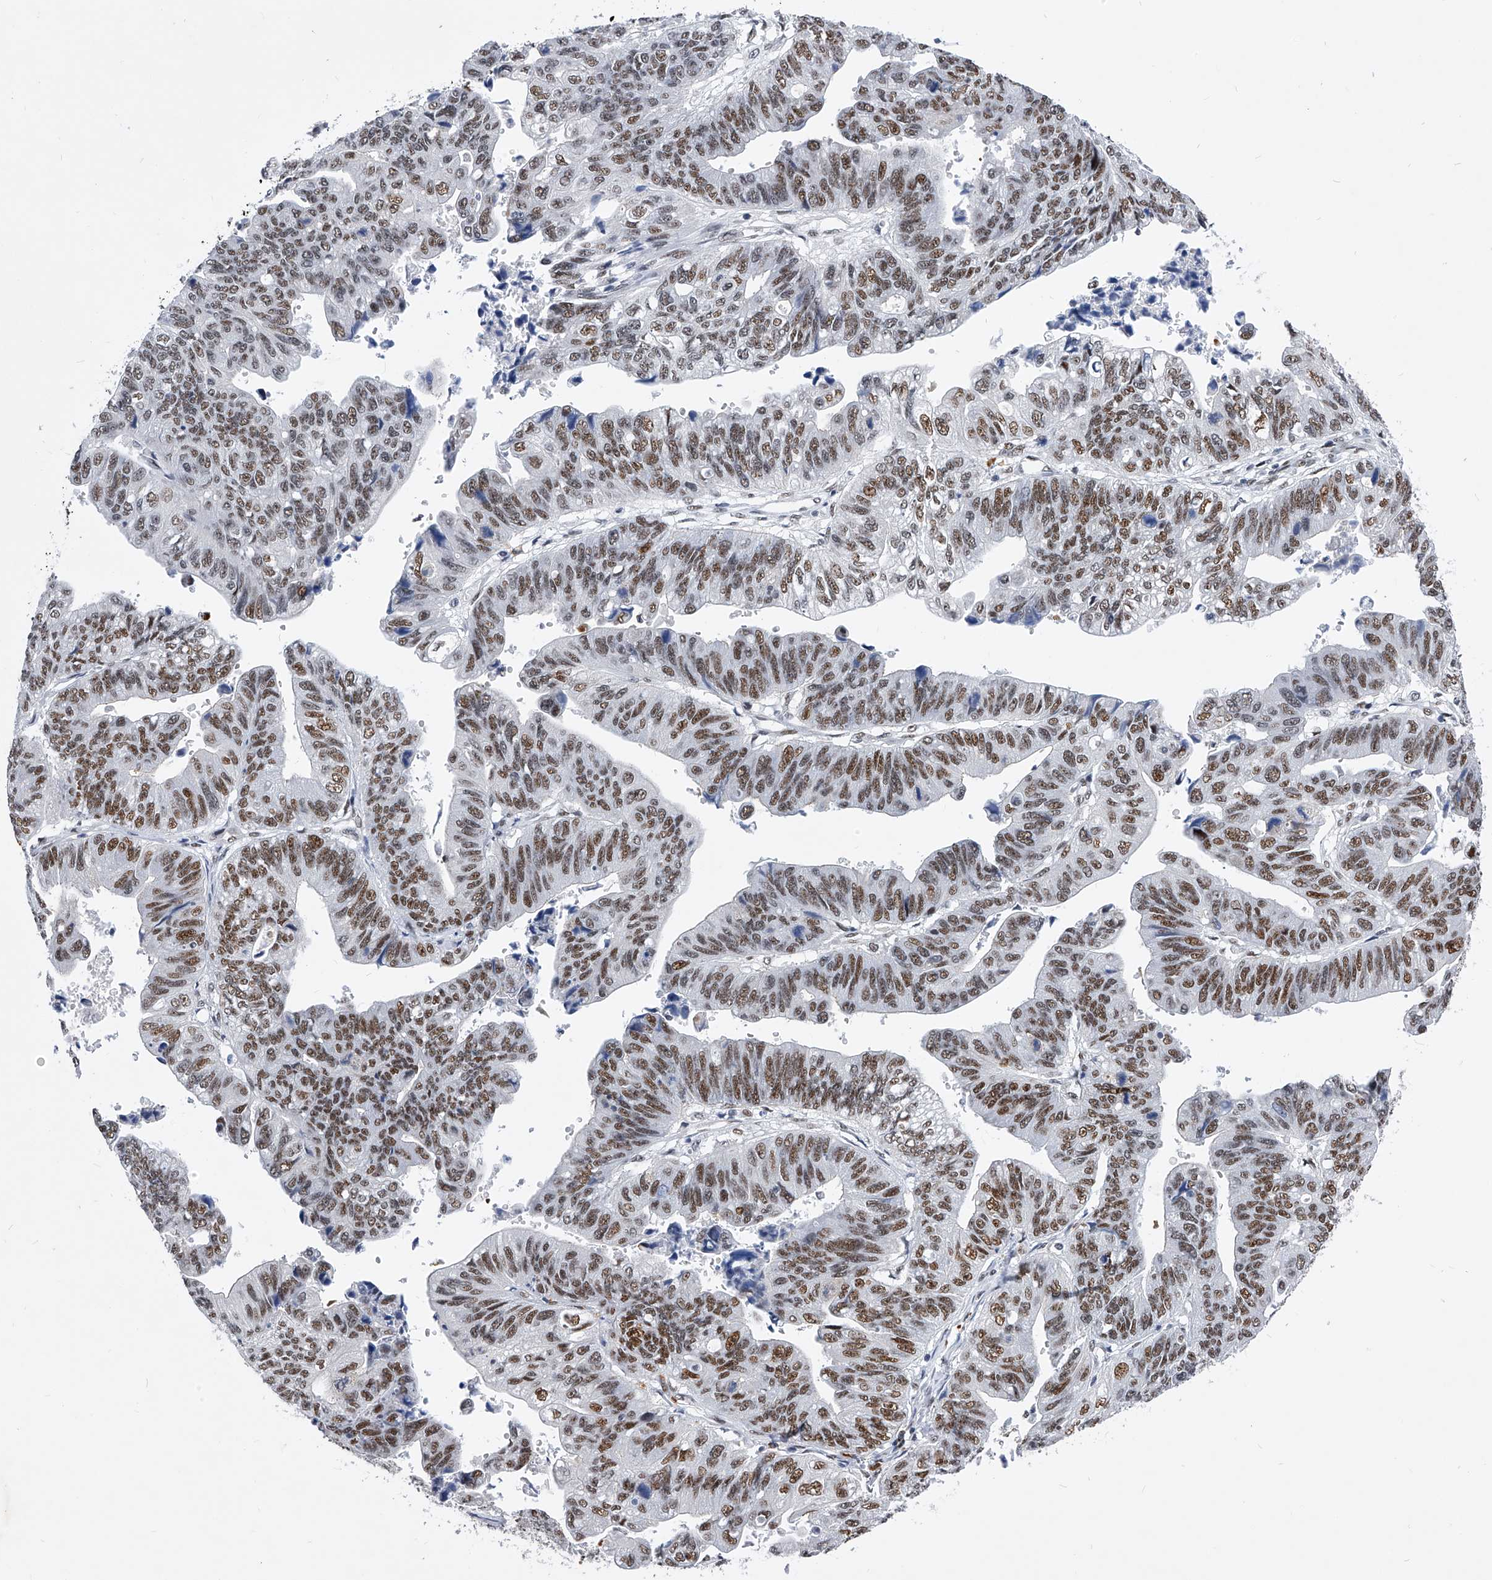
{"staining": {"intensity": "moderate", "quantity": ">75%", "location": "nuclear"}, "tissue": "stomach cancer", "cell_type": "Tumor cells", "image_type": "cancer", "snomed": [{"axis": "morphology", "description": "Adenocarcinoma, NOS"}, {"axis": "topography", "description": "Stomach"}], "caption": "DAB (3,3'-diaminobenzidine) immunohistochemical staining of stomach adenocarcinoma displays moderate nuclear protein staining in about >75% of tumor cells.", "gene": "TESK2", "patient": {"sex": "male", "age": 59}}